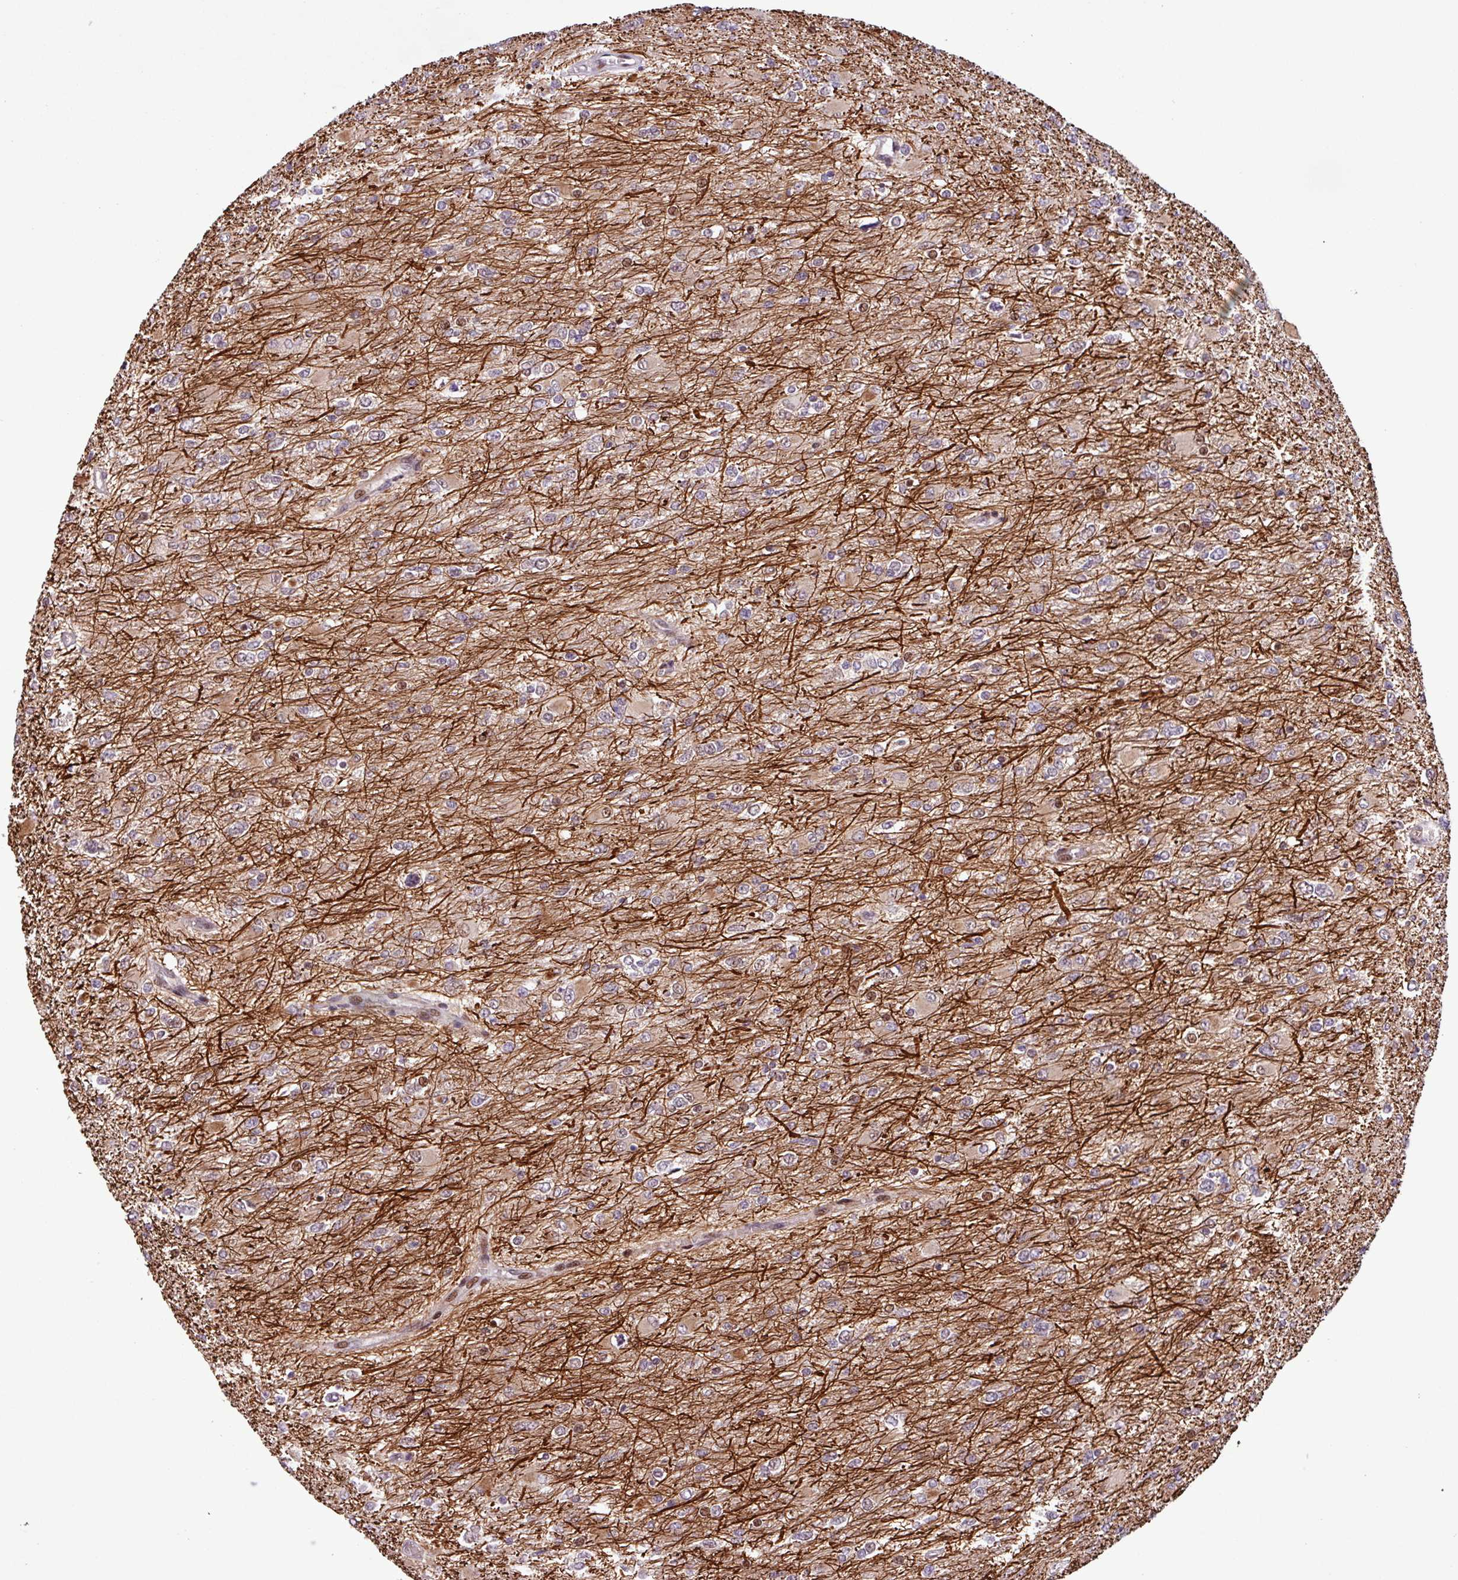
{"staining": {"intensity": "moderate", "quantity": "25%-75%", "location": "nuclear"}, "tissue": "glioma", "cell_type": "Tumor cells", "image_type": "cancer", "snomed": [{"axis": "morphology", "description": "Glioma, malignant, High grade"}, {"axis": "topography", "description": "Cerebral cortex"}], "caption": "Immunohistochemical staining of malignant high-grade glioma demonstrates medium levels of moderate nuclear expression in approximately 25%-75% of tumor cells. (IHC, brightfield microscopy, high magnification).", "gene": "SLC22A24", "patient": {"sex": "female", "age": 36}}